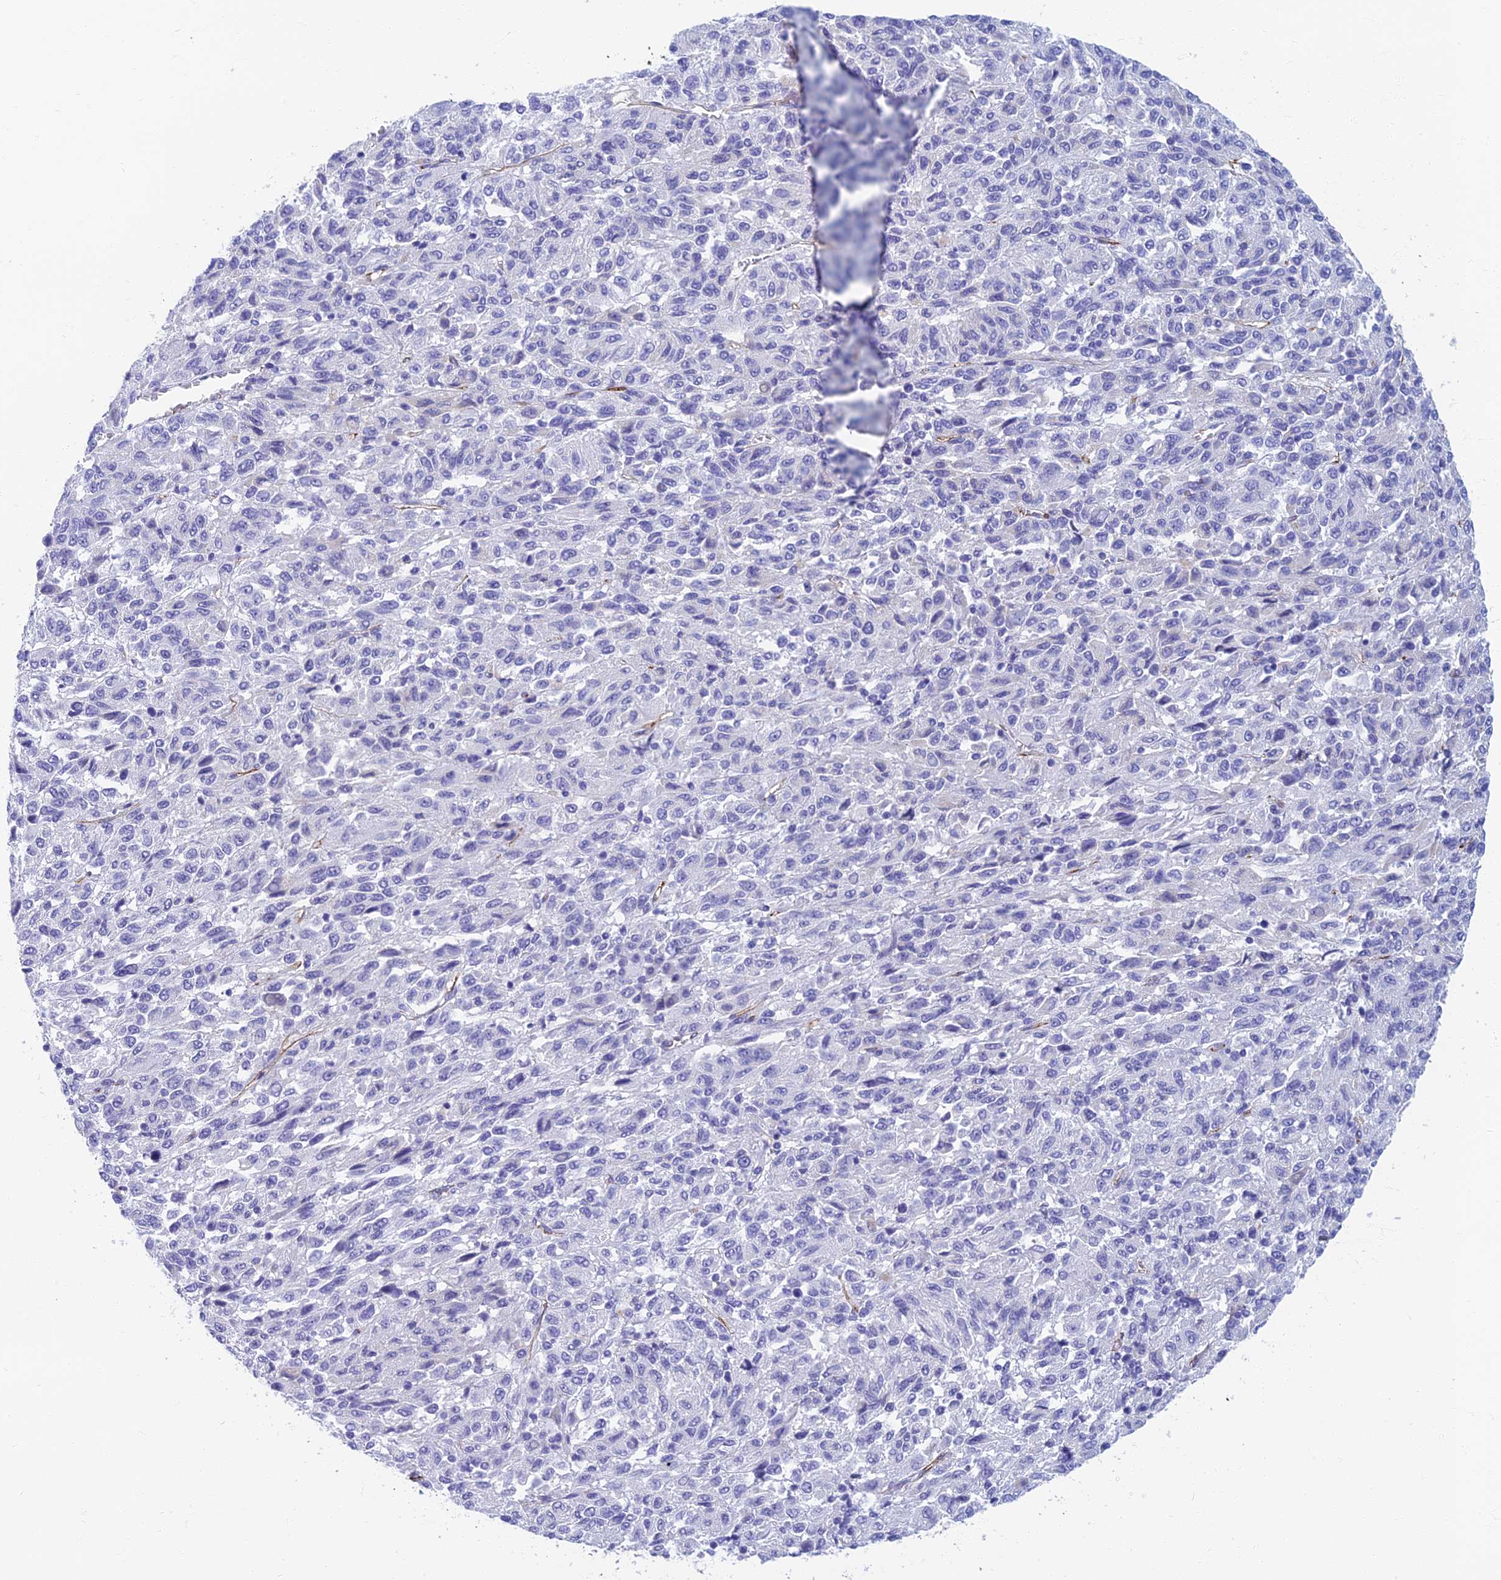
{"staining": {"intensity": "negative", "quantity": "none", "location": "none"}, "tissue": "melanoma", "cell_type": "Tumor cells", "image_type": "cancer", "snomed": [{"axis": "morphology", "description": "Malignant melanoma, Metastatic site"}, {"axis": "topography", "description": "Lung"}], "caption": "Malignant melanoma (metastatic site) was stained to show a protein in brown. There is no significant positivity in tumor cells.", "gene": "ETFRF1", "patient": {"sex": "male", "age": 64}}